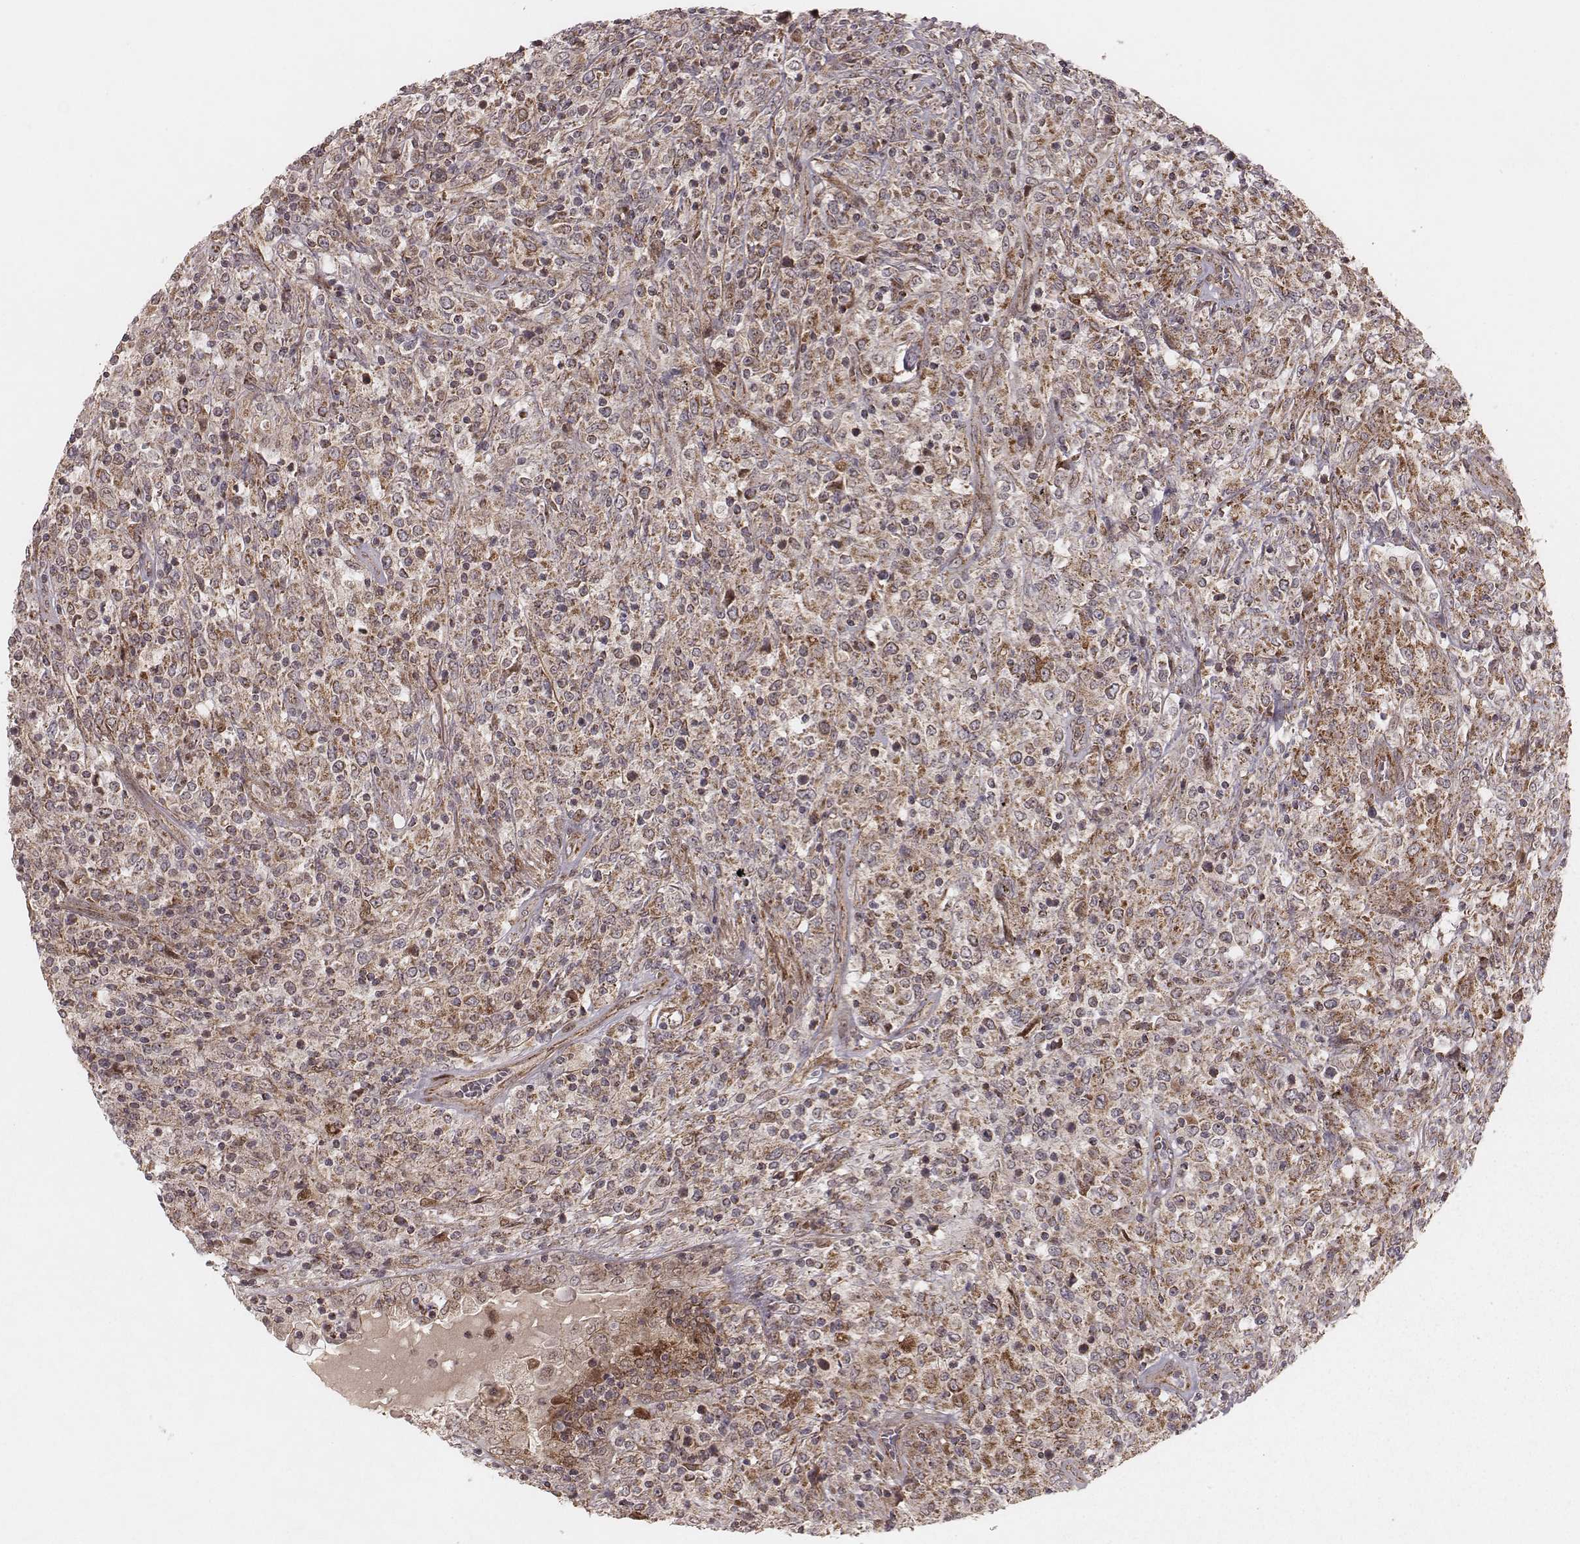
{"staining": {"intensity": "moderate", "quantity": "25%-75%", "location": "cytoplasmic/membranous"}, "tissue": "lymphoma", "cell_type": "Tumor cells", "image_type": "cancer", "snomed": [{"axis": "morphology", "description": "Malignant lymphoma, non-Hodgkin's type, High grade"}, {"axis": "topography", "description": "Lung"}], "caption": "Immunohistochemical staining of human lymphoma reveals medium levels of moderate cytoplasmic/membranous protein positivity in approximately 25%-75% of tumor cells.", "gene": "NDUFA7", "patient": {"sex": "male", "age": 79}}